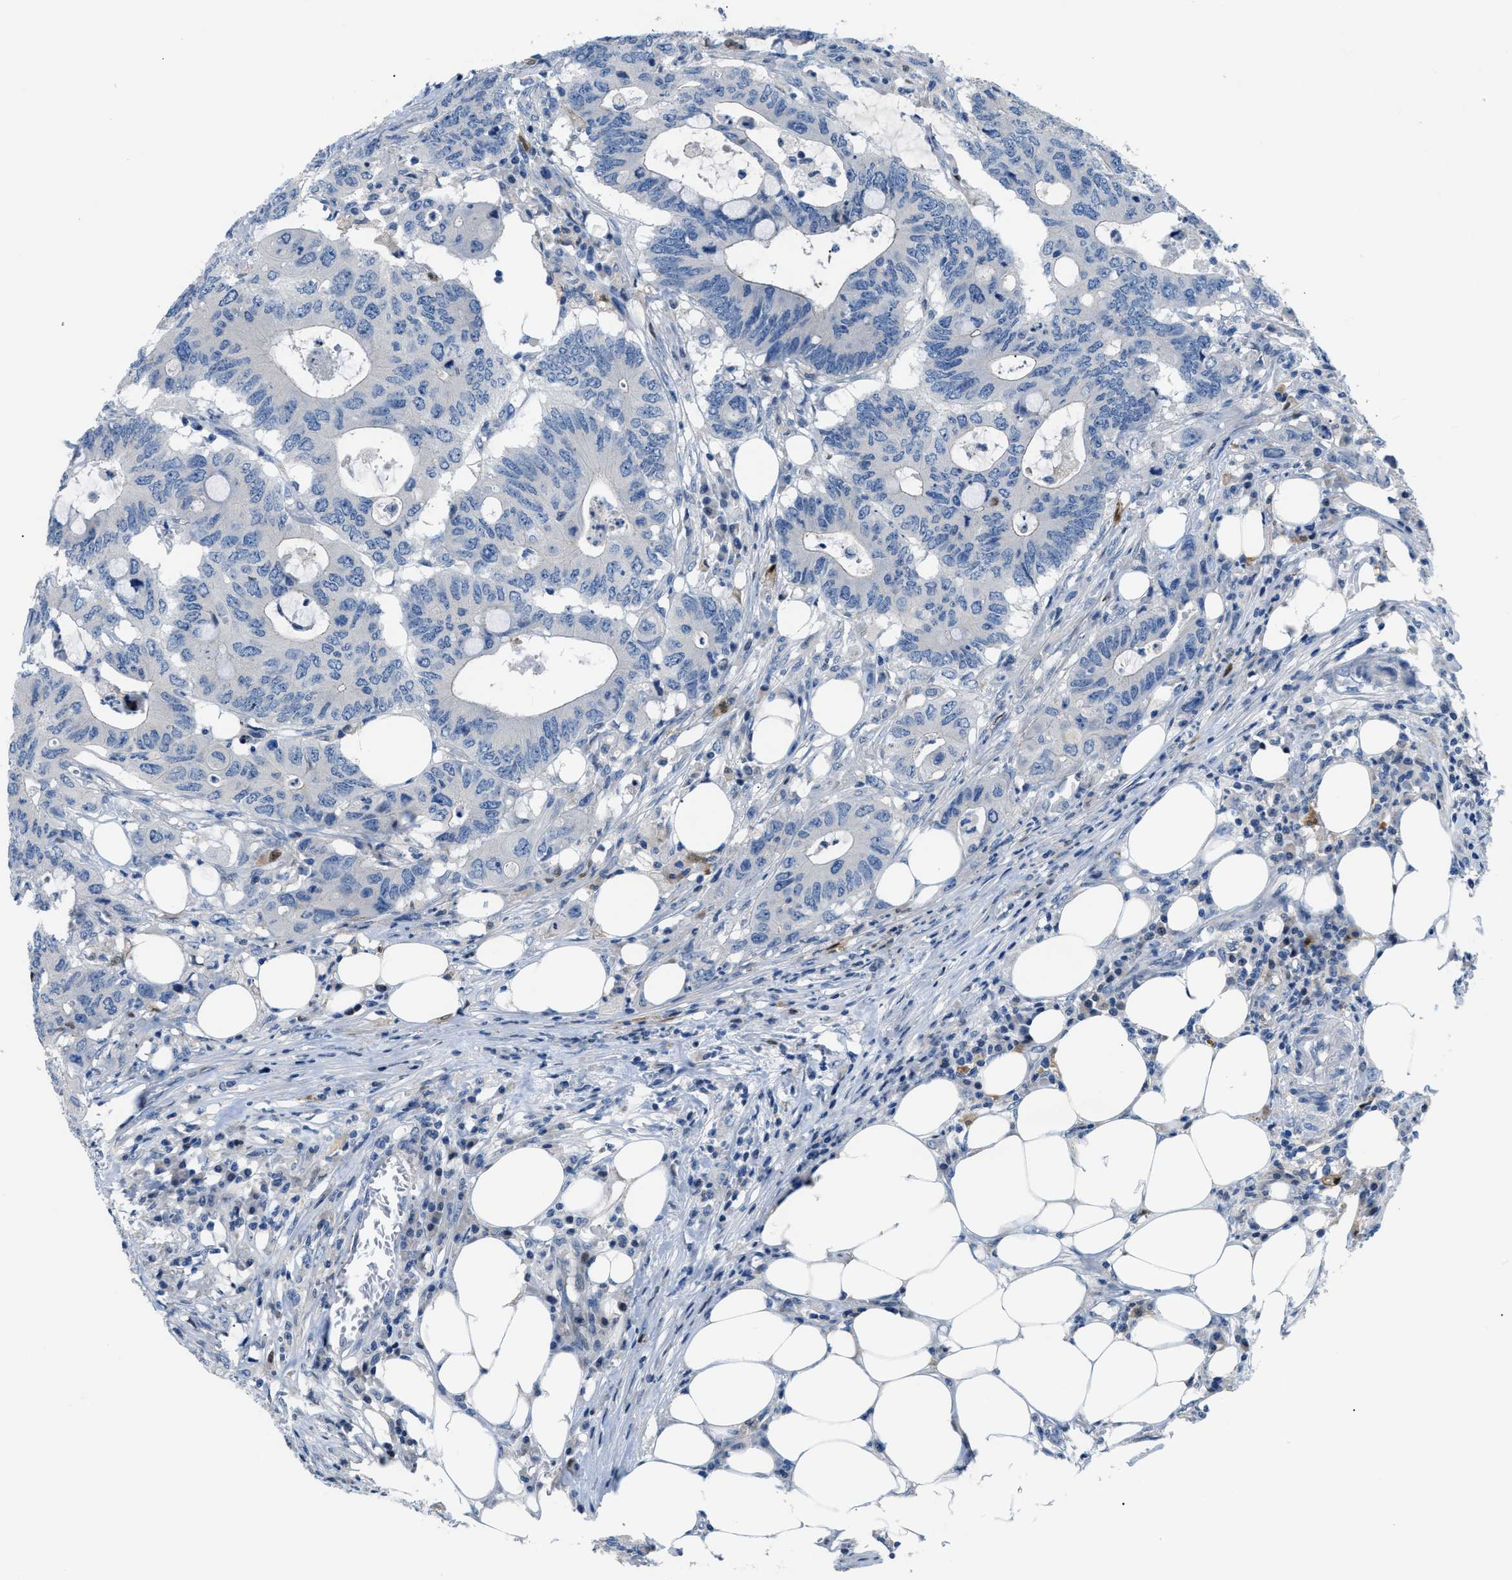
{"staining": {"intensity": "negative", "quantity": "none", "location": "none"}, "tissue": "colorectal cancer", "cell_type": "Tumor cells", "image_type": "cancer", "snomed": [{"axis": "morphology", "description": "Adenocarcinoma, NOS"}, {"axis": "topography", "description": "Colon"}], "caption": "Tumor cells are negative for protein expression in human colorectal cancer (adenocarcinoma).", "gene": "FDCSP", "patient": {"sex": "male", "age": 71}}